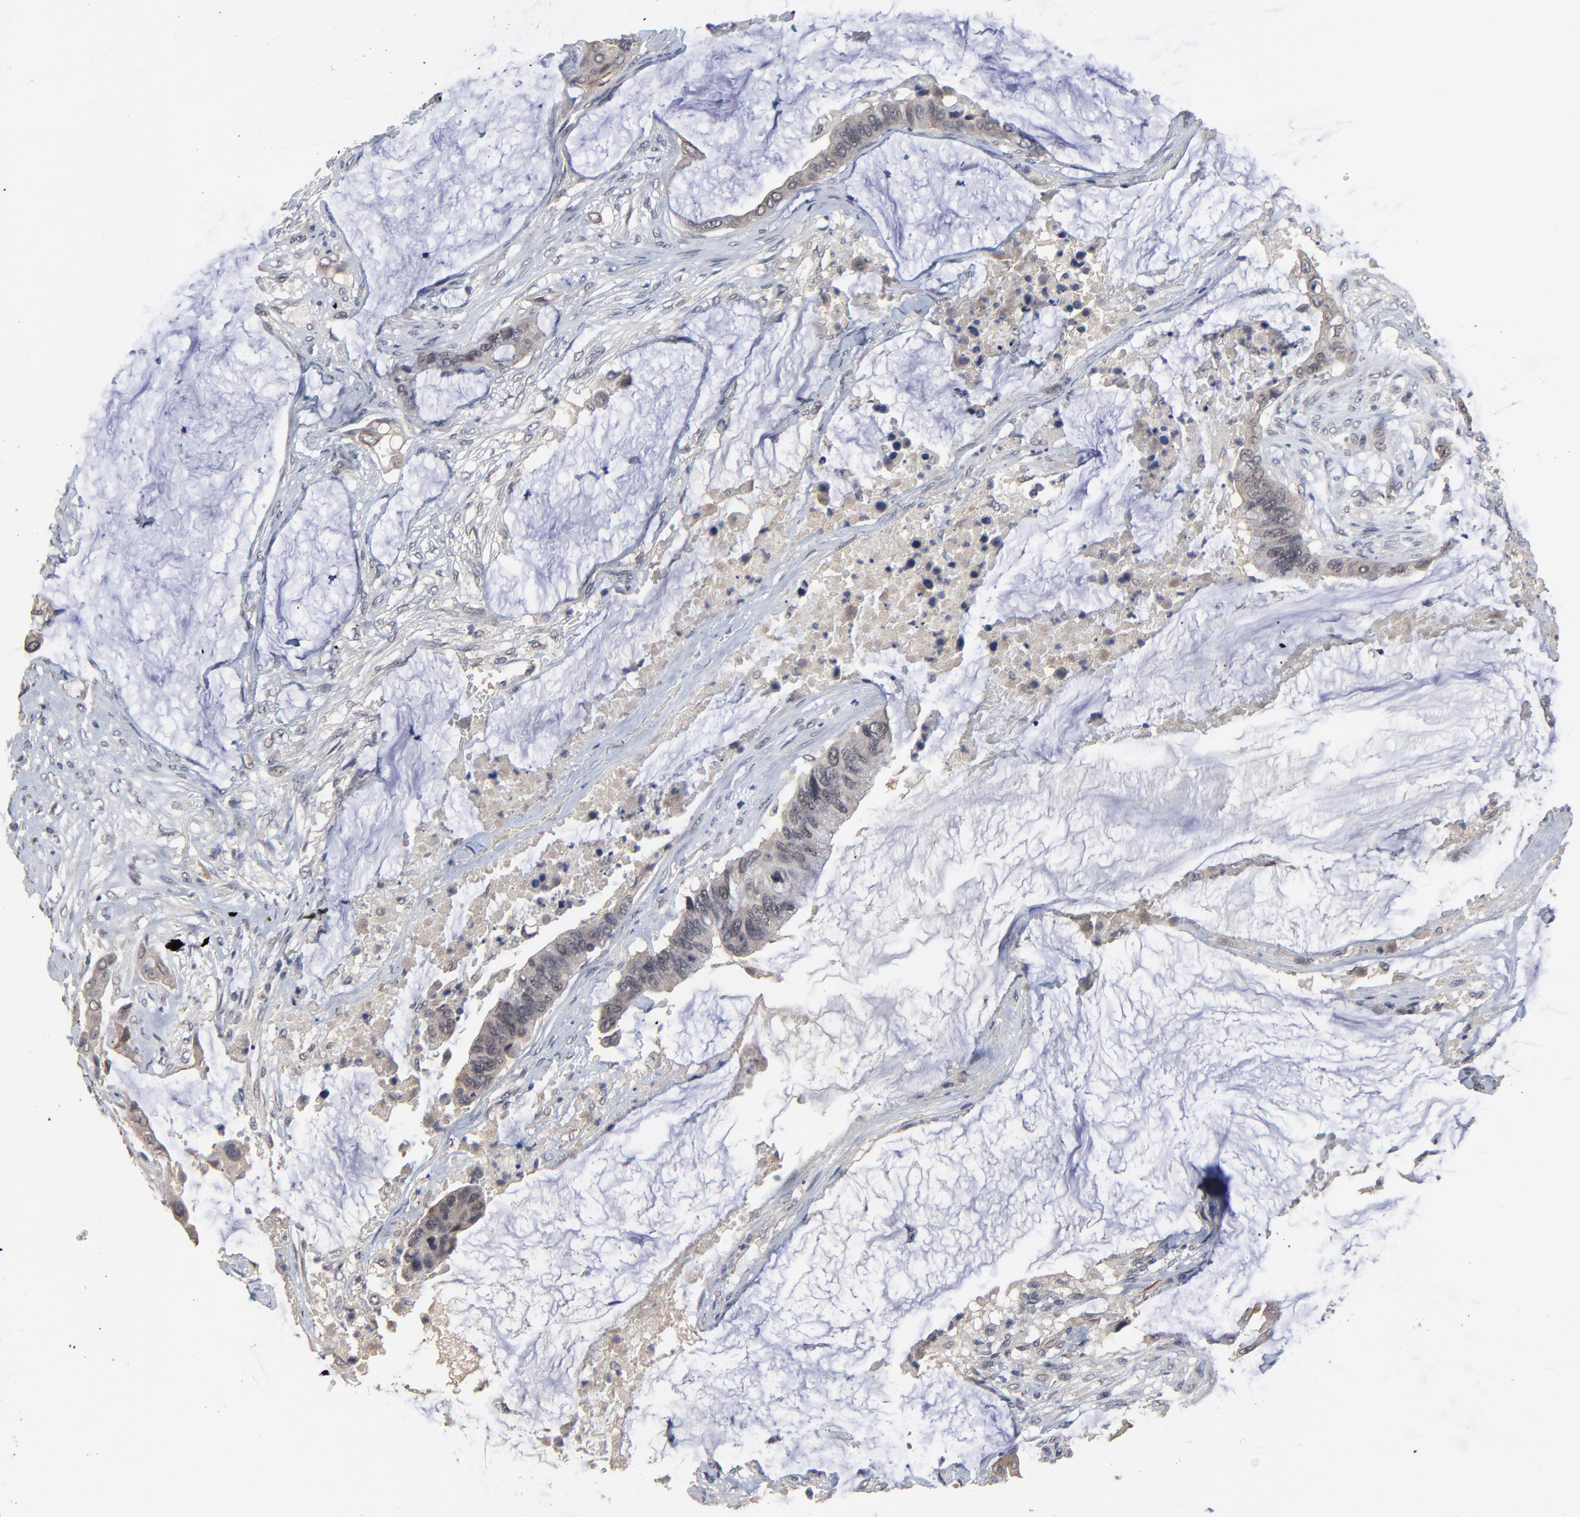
{"staining": {"intensity": "moderate", "quantity": ">75%", "location": "cytoplasmic/membranous,nuclear"}, "tissue": "colorectal cancer", "cell_type": "Tumor cells", "image_type": "cancer", "snomed": [{"axis": "morphology", "description": "Adenocarcinoma, NOS"}, {"axis": "topography", "description": "Rectum"}], "caption": "Adenocarcinoma (colorectal) tissue displays moderate cytoplasmic/membranous and nuclear positivity in about >75% of tumor cells (IHC, brightfield microscopy, high magnification).", "gene": "FAM199X", "patient": {"sex": "female", "age": 59}}